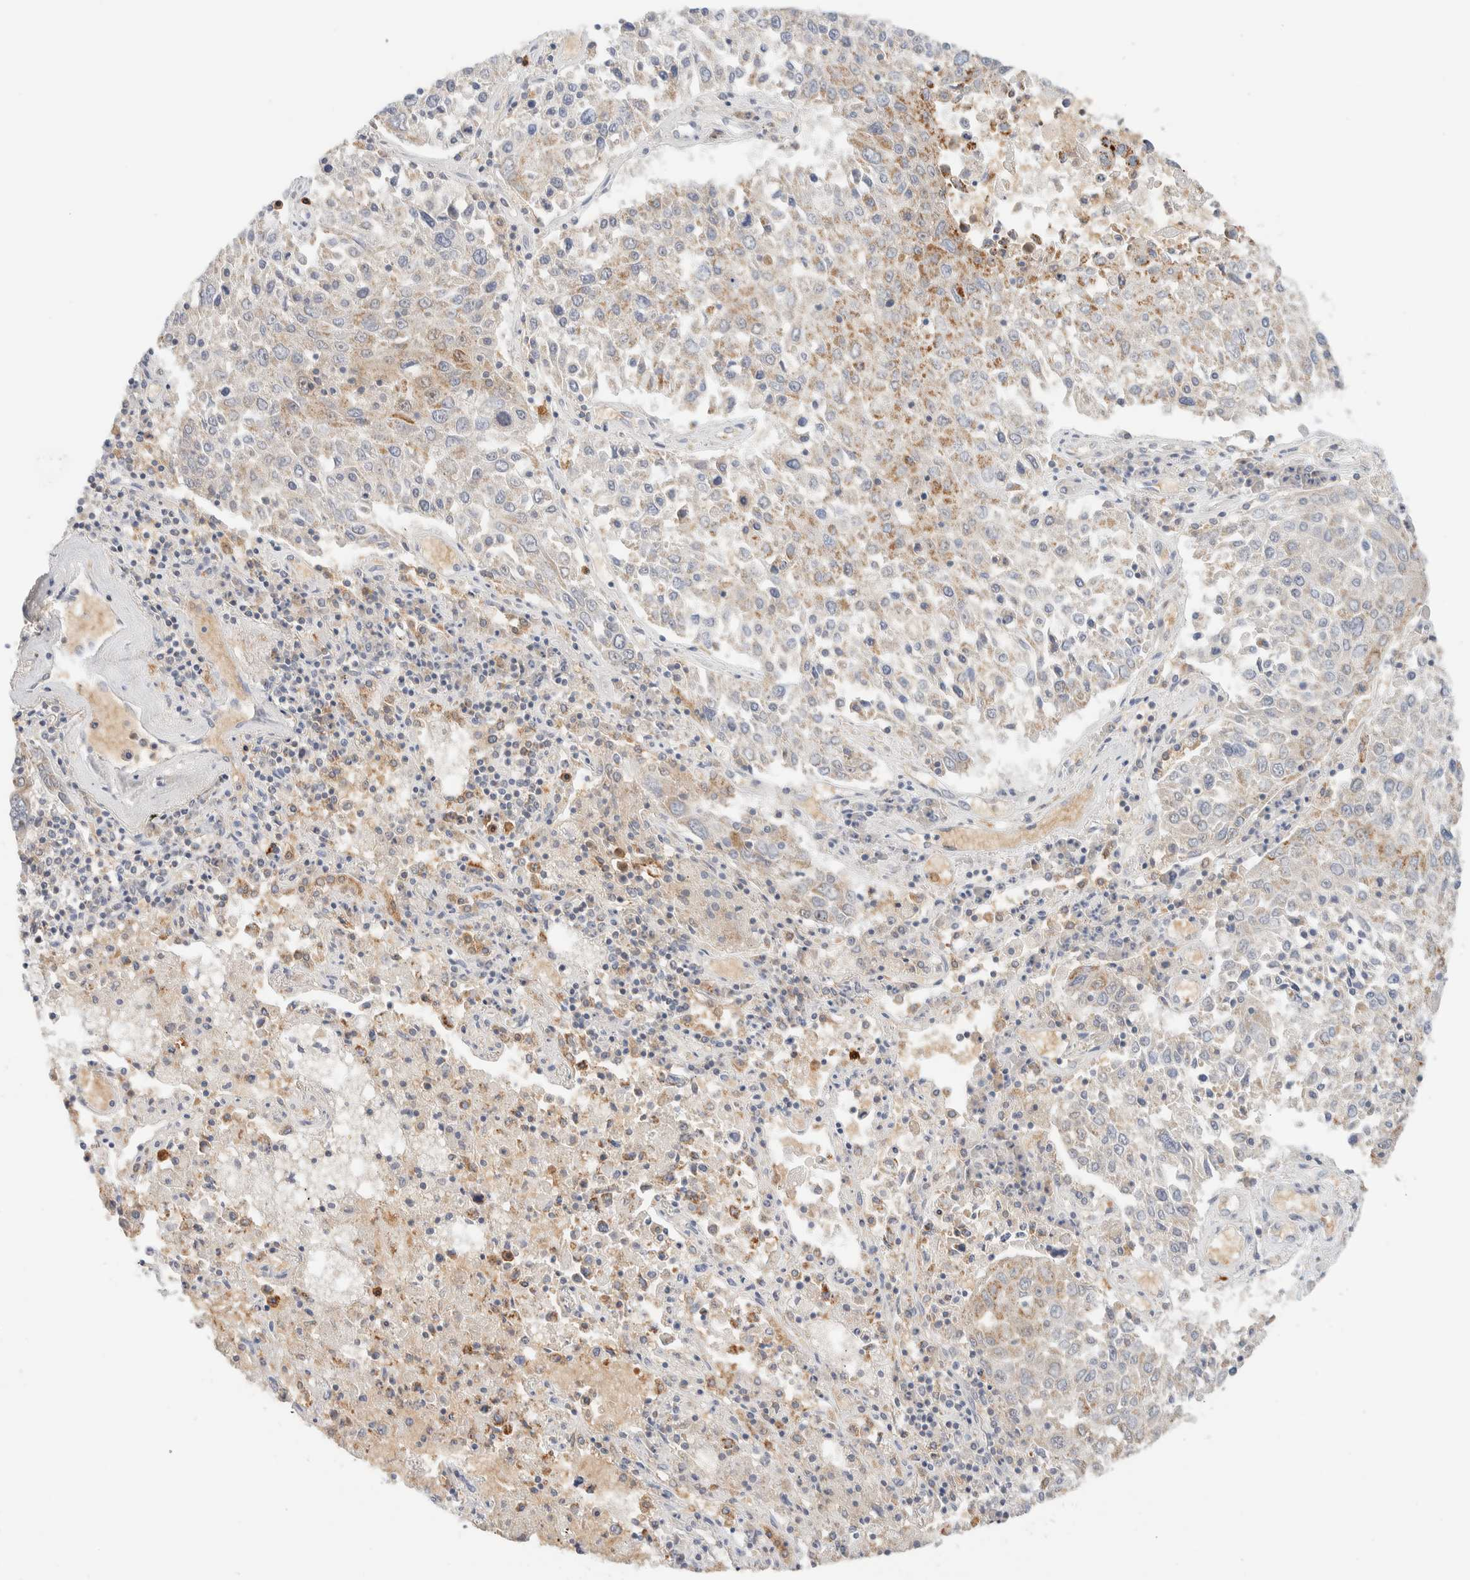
{"staining": {"intensity": "moderate", "quantity": "25%-75%", "location": "cytoplasmic/membranous"}, "tissue": "lung cancer", "cell_type": "Tumor cells", "image_type": "cancer", "snomed": [{"axis": "morphology", "description": "Squamous cell carcinoma, NOS"}, {"axis": "topography", "description": "Lung"}], "caption": "DAB (3,3'-diaminobenzidine) immunohistochemical staining of lung cancer demonstrates moderate cytoplasmic/membranous protein positivity in about 25%-75% of tumor cells.", "gene": "HDHD3", "patient": {"sex": "male", "age": 65}}